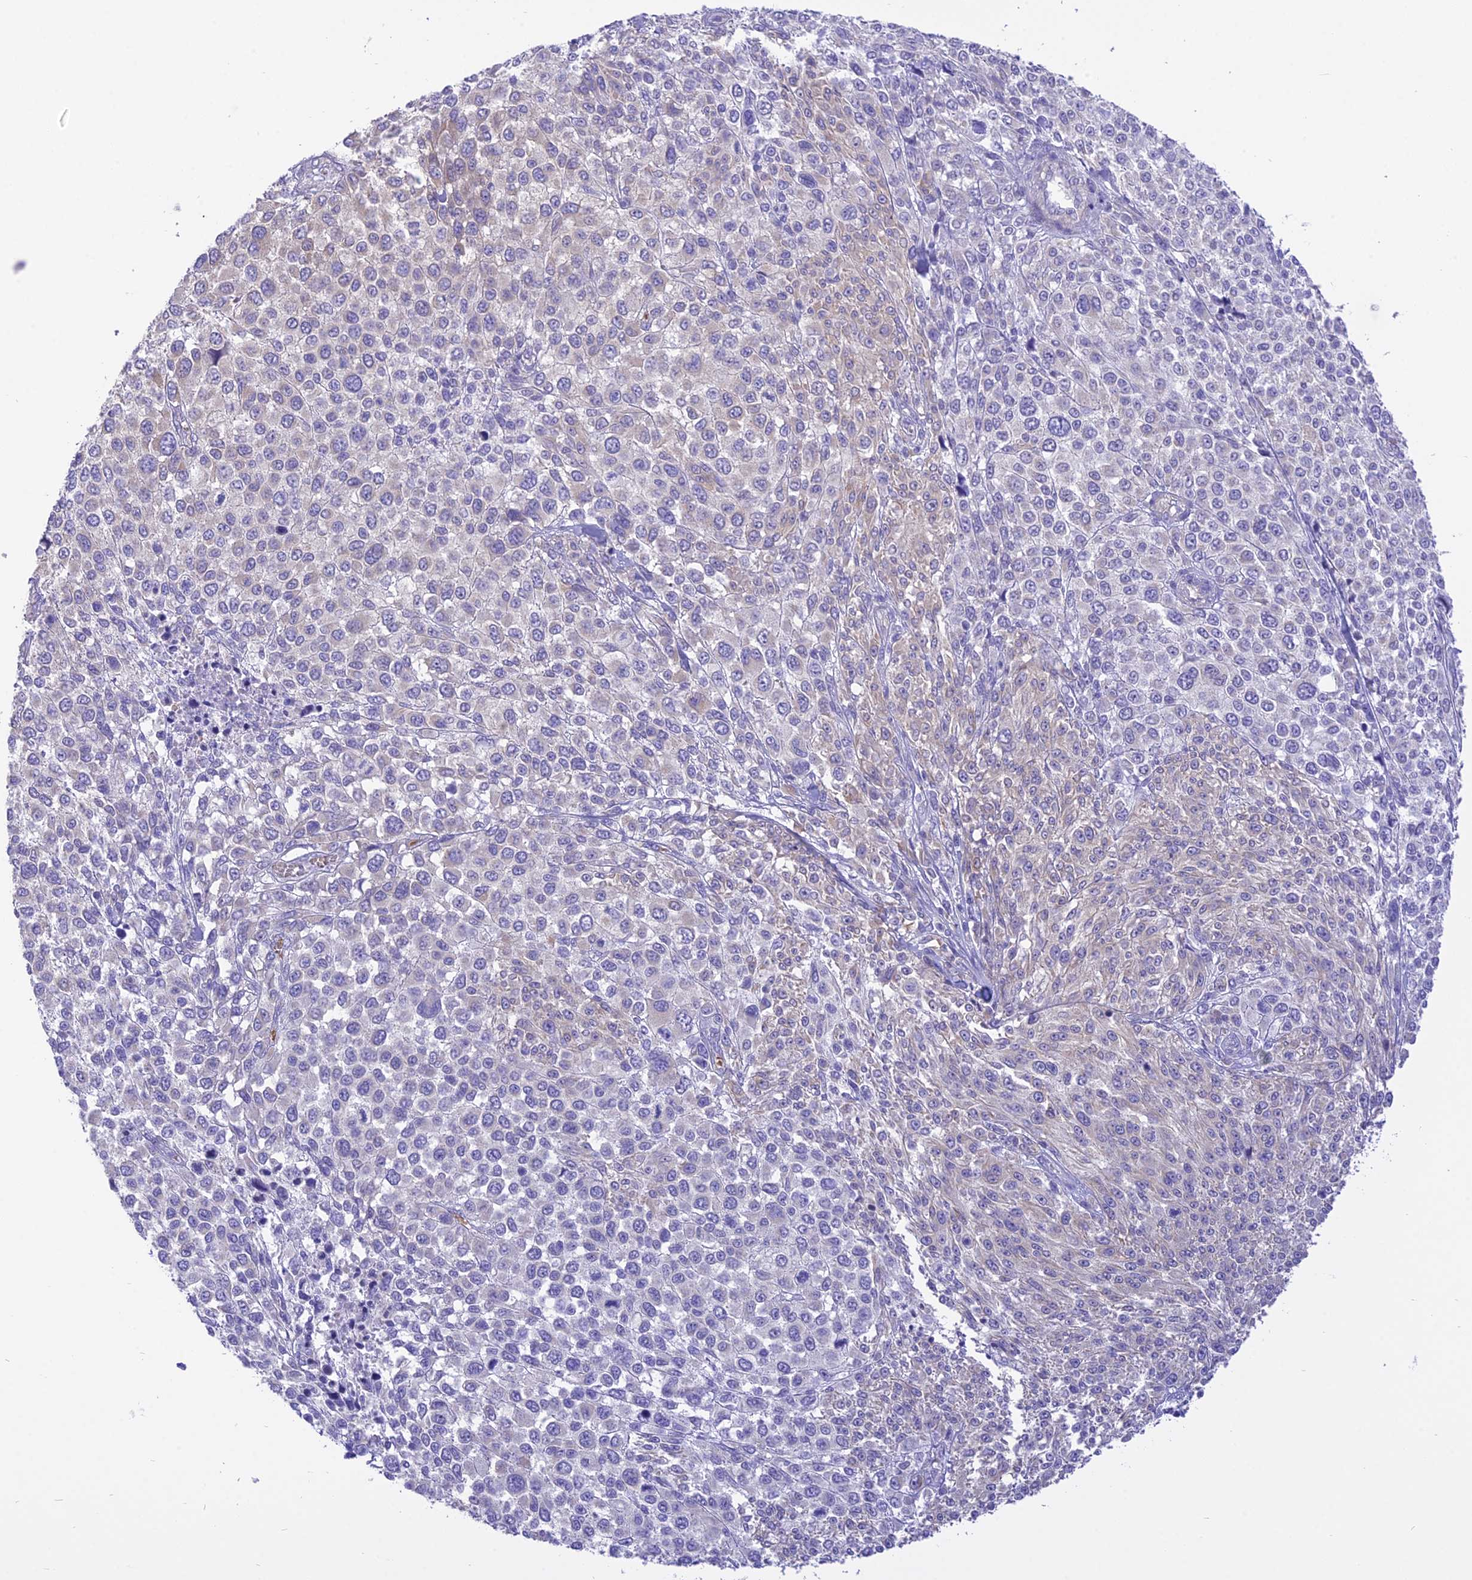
{"staining": {"intensity": "negative", "quantity": "none", "location": "none"}, "tissue": "melanoma", "cell_type": "Tumor cells", "image_type": "cancer", "snomed": [{"axis": "morphology", "description": "Malignant melanoma, NOS"}, {"axis": "topography", "description": "Skin of trunk"}], "caption": "An image of malignant melanoma stained for a protein reveals no brown staining in tumor cells. (IHC, brightfield microscopy, high magnification).", "gene": "DCAF16", "patient": {"sex": "male", "age": 71}}